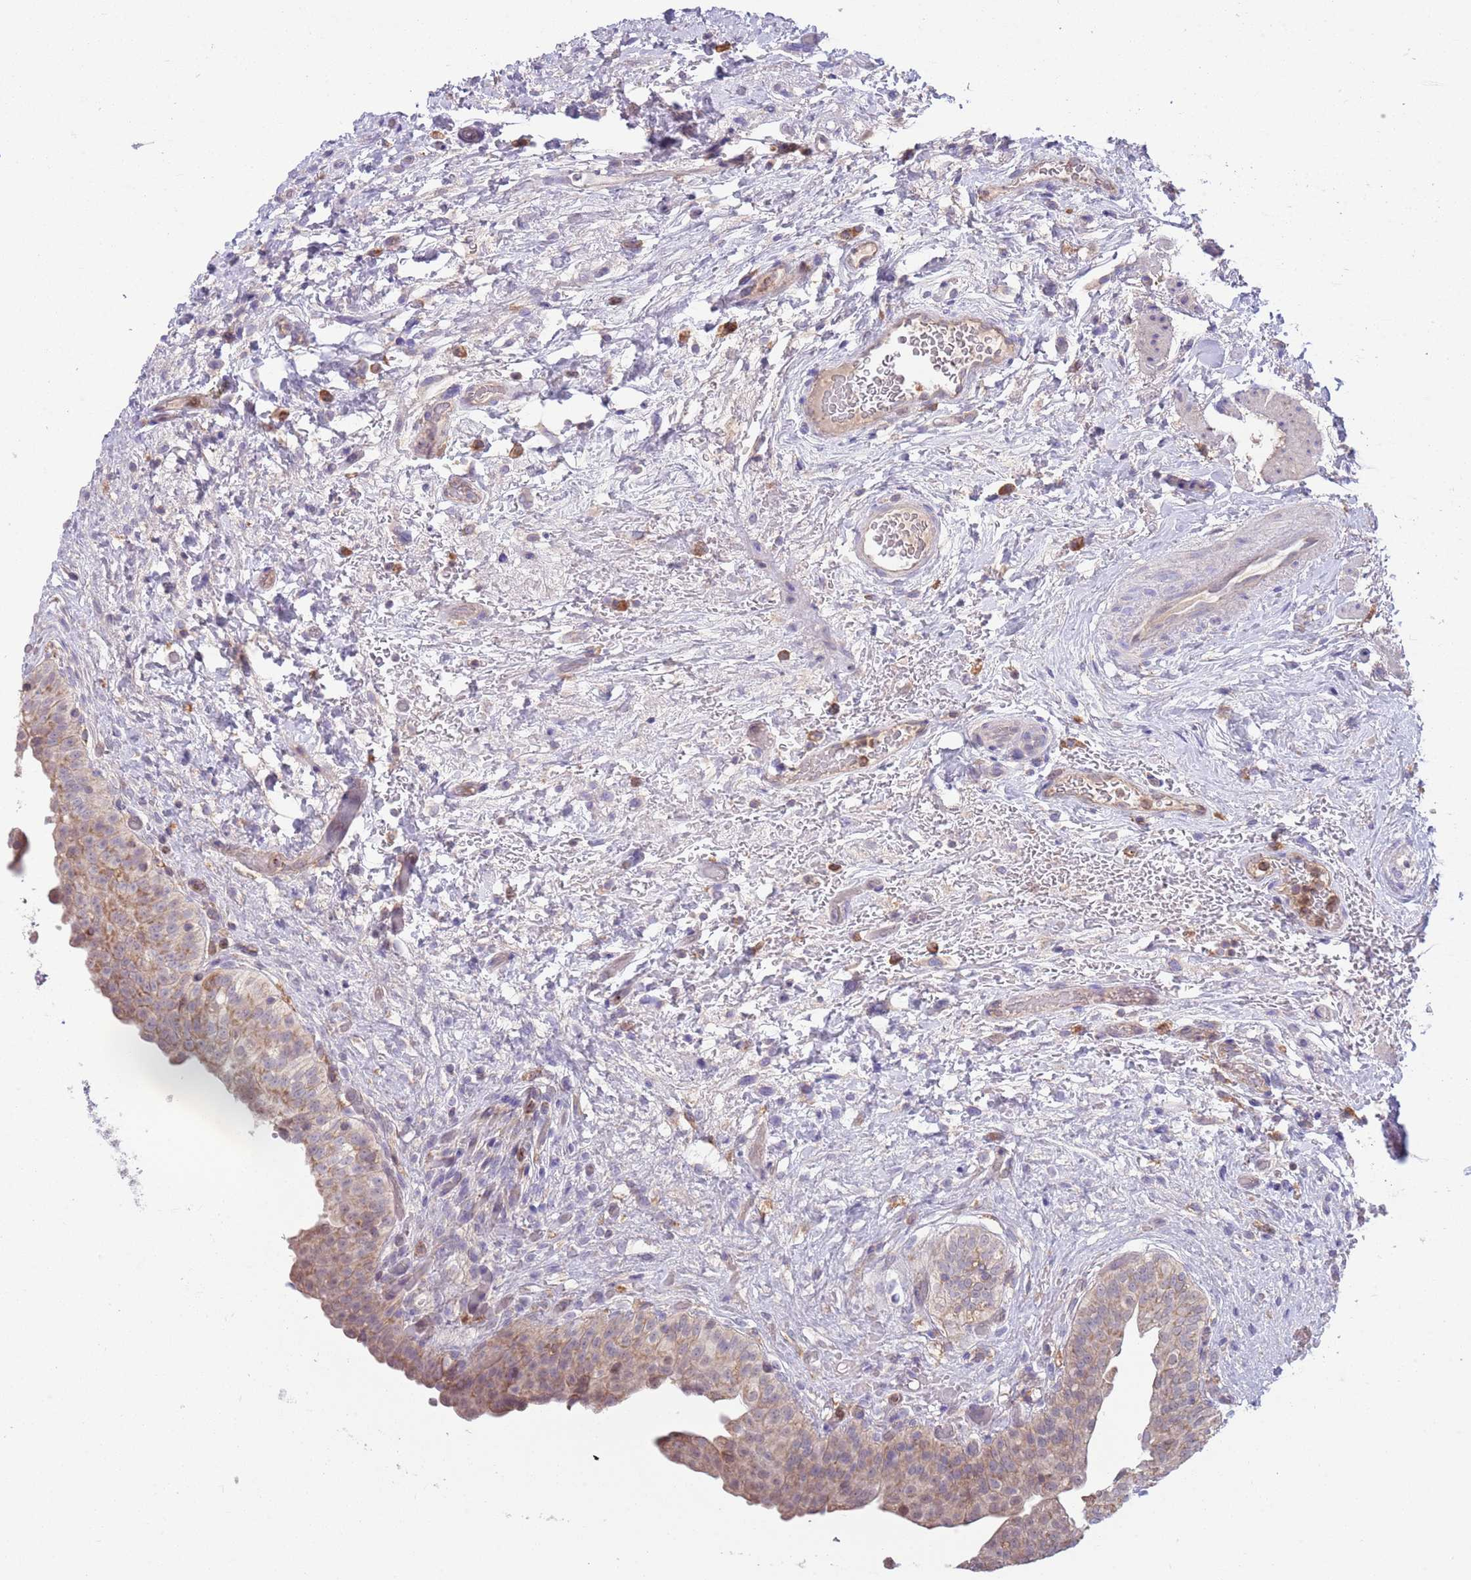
{"staining": {"intensity": "weak", "quantity": "25%-75%", "location": "cytoplasmic/membranous"}, "tissue": "urinary bladder", "cell_type": "Urothelial cells", "image_type": "normal", "snomed": [{"axis": "morphology", "description": "Normal tissue, NOS"}, {"axis": "topography", "description": "Urinary bladder"}], "caption": "A brown stain shows weak cytoplasmic/membranous staining of a protein in urothelial cells of unremarkable human urinary bladder. (Brightfield microscopy of DAB IHC at high magnification).", "gene": "DDT", "patient": {"sex": "male", "age": 69}}